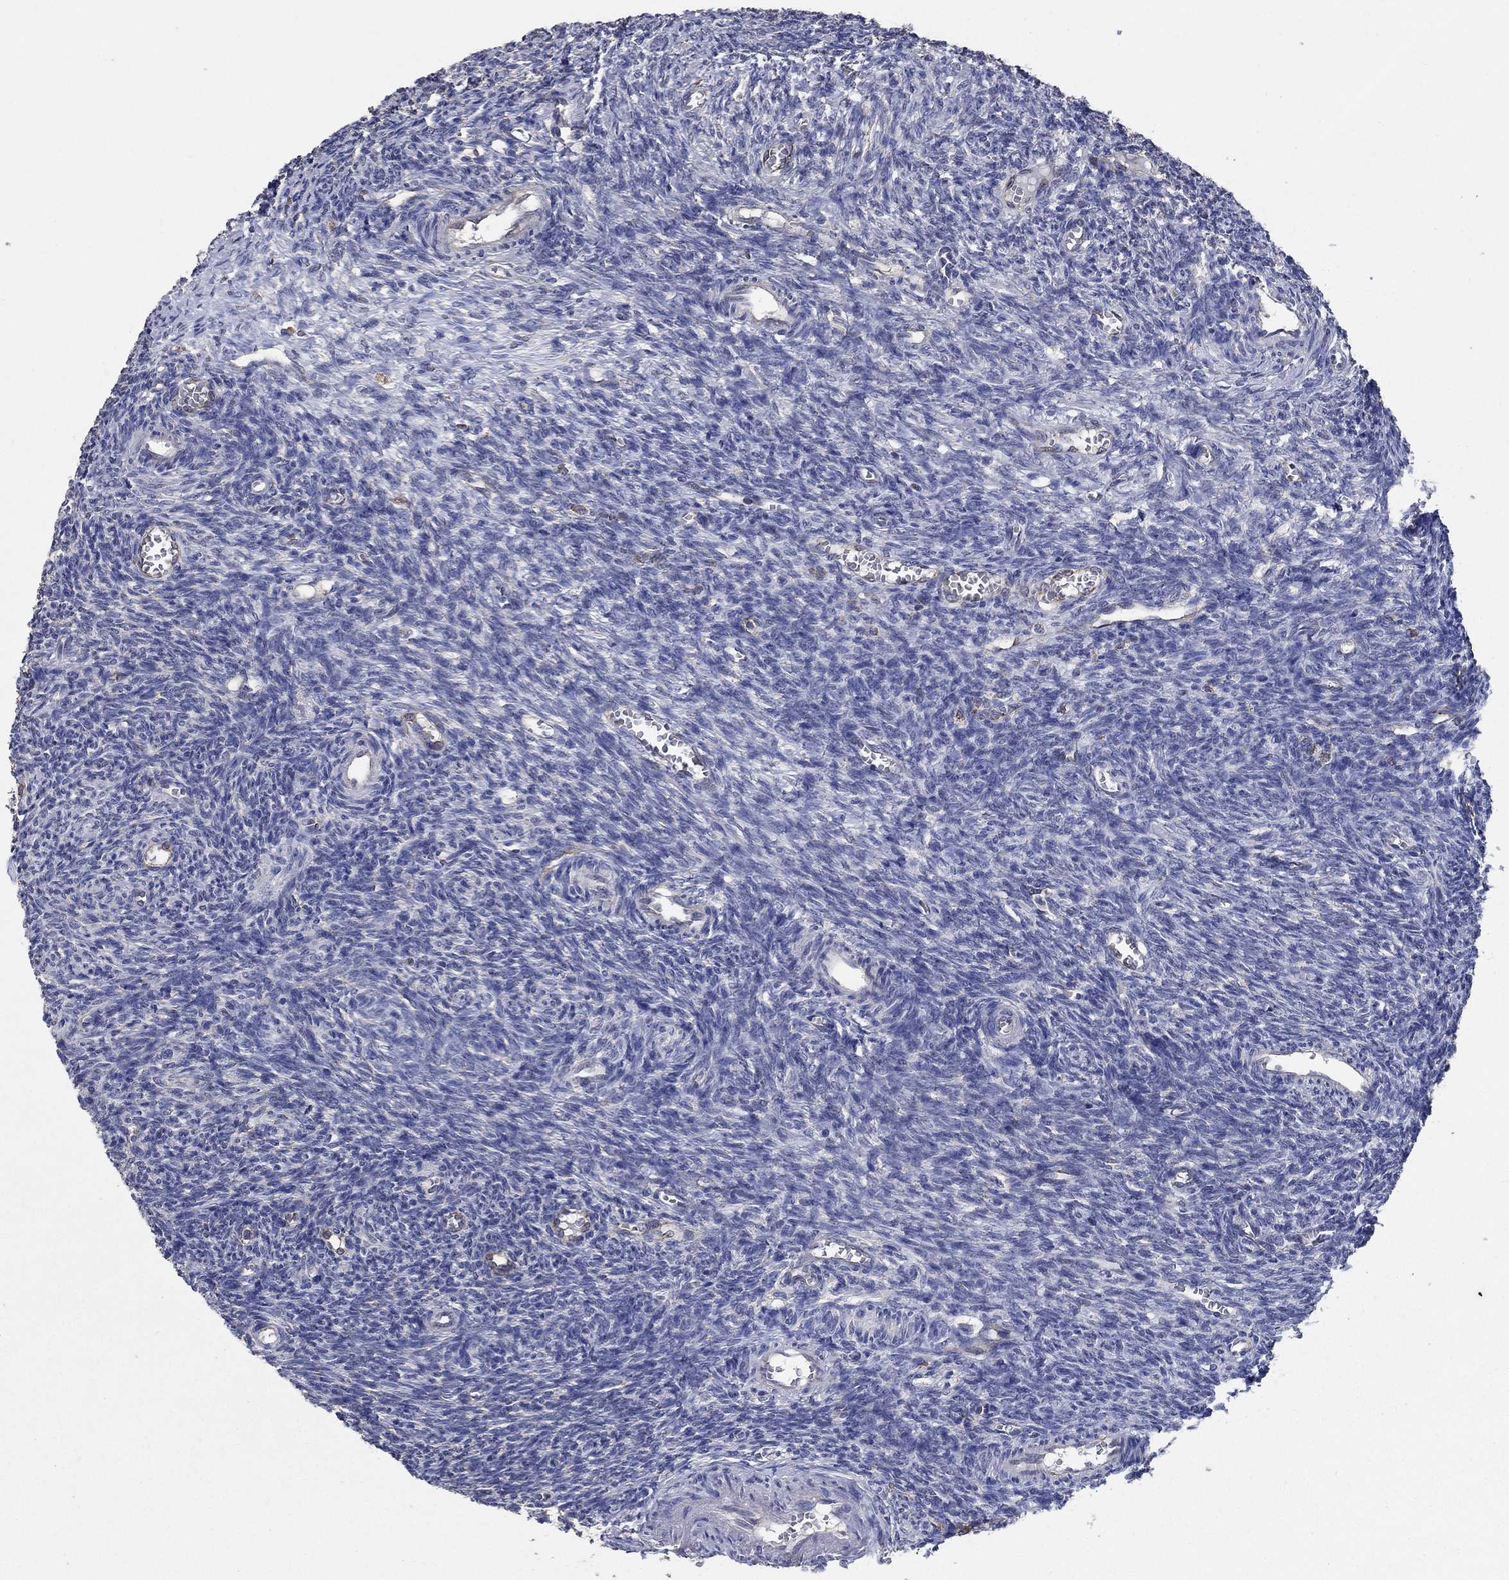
{"staining": {"intensity": "strong", "quantity": "25%-75%", "location": "cytoplasmic/membranous"}, "tissue": "ovary", "cell_type": "Follicle cells", "image_type": "normal", "snomed": [{"axis": "morphology", "description": "Normal tissue, NOS"}, {"axis": "topography", "description": "Ovary"}], "caption": "IHC (DAB) staining of benign ovary displays strong cytoplasmic/membranous protein positivity in approximately 25%-75% of follicle cells. (DAB (3,3'-diaminobenzidine) IHC, brown staining for protein, blue staining for nuclei).", "gene": "HID1", "patient": {"sex": "female", "age": 27}}